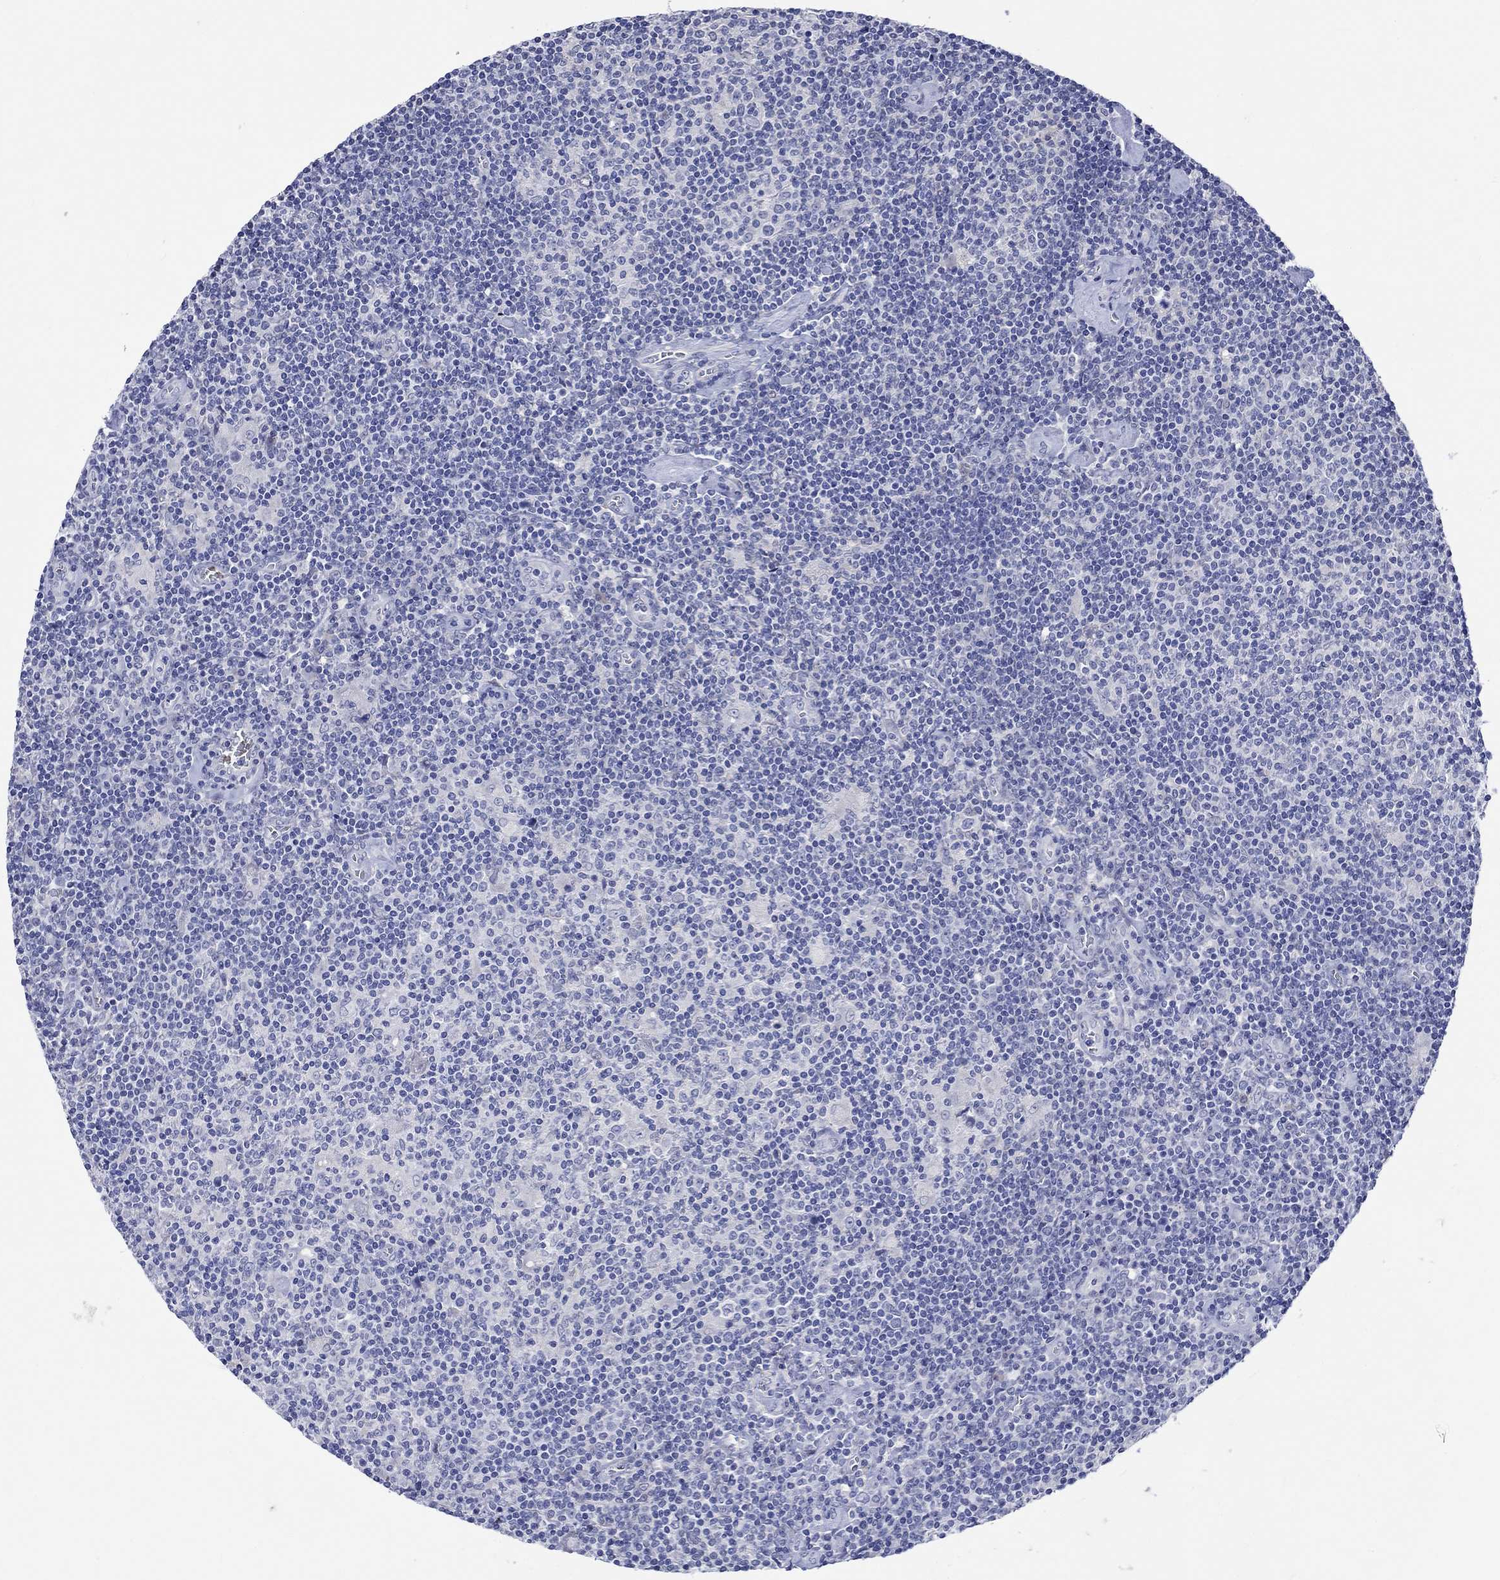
{"staining": {"intensity": "negative", "quantity": "none", "location": "none"}, "tissue": "lymphoma", "cell_type": "Tumor cells", "image_type": "cancer", "snomed": [{"axis": "morphology", "description": "Hodgkin's disease, NOS"}, {"axis": "topography", "description": "Lymph node"}], "caption": "Immunohistochemical staining of human Hodgkin's disease exhibits no significant expression in tumor cells.", "gene": "CRYAB", "patient": {"sex": "male", "age": 40}}